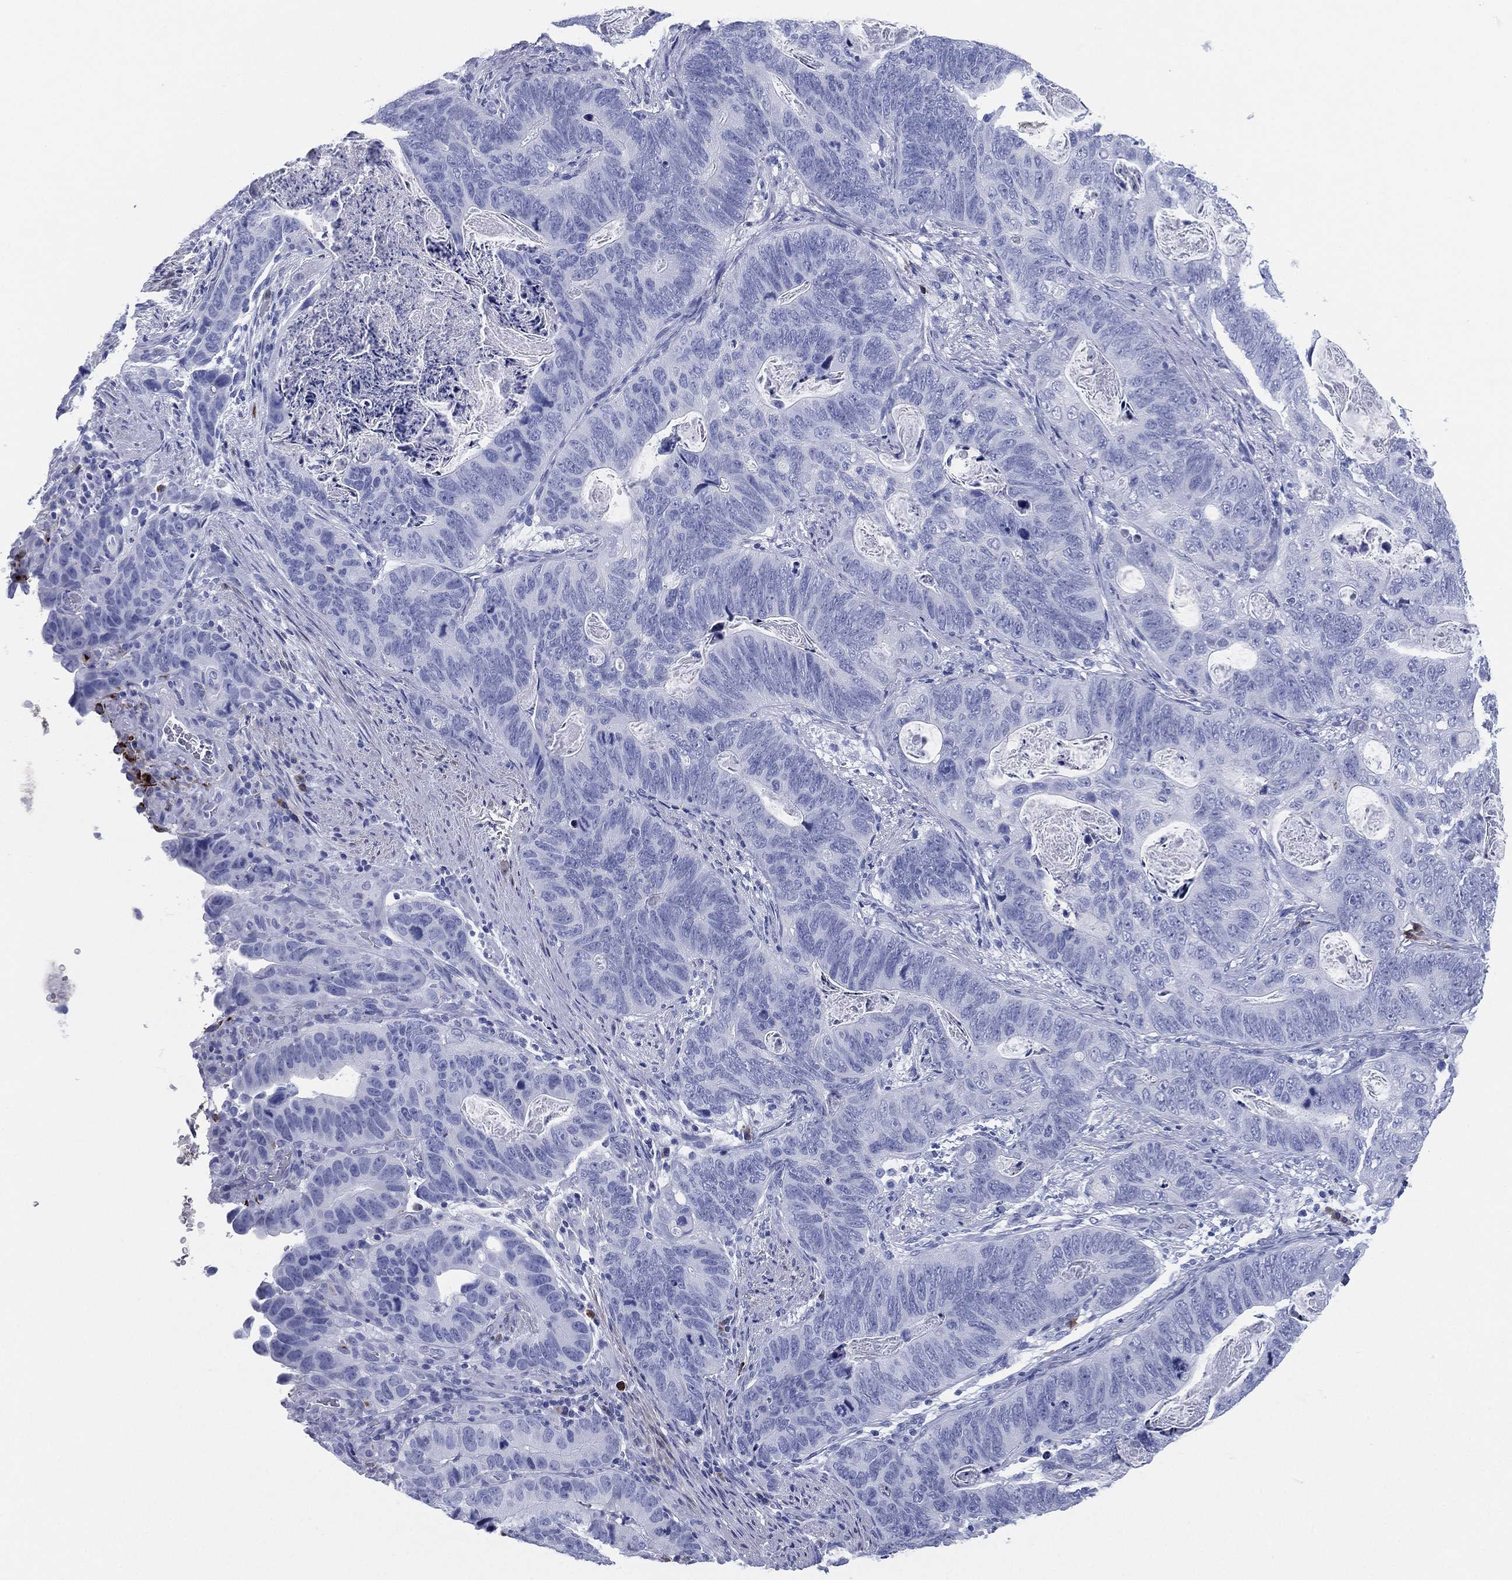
{"staining": {"intensity": "negative", "quantity": "none", "location": "none"}, "tissue": "stomach cancer", "cell_type": "Tumor cells", "image_type": "cancer", "snomed": [{"axis": "morphology", "description": "Normal tissue, NOS"}, {"axis": "morphology", "description": "Adenocarcinoma, NOS"}, {"axis": "topography", "description": "Stomach"}], "caption": "Immunohistochemistry image of neoplastic tissue: stomach cancer stained with DAB reveals no significant protein staining in tumor cells.", "gene": "CD79A", "patient": {"sex": "female", "age": 89}}